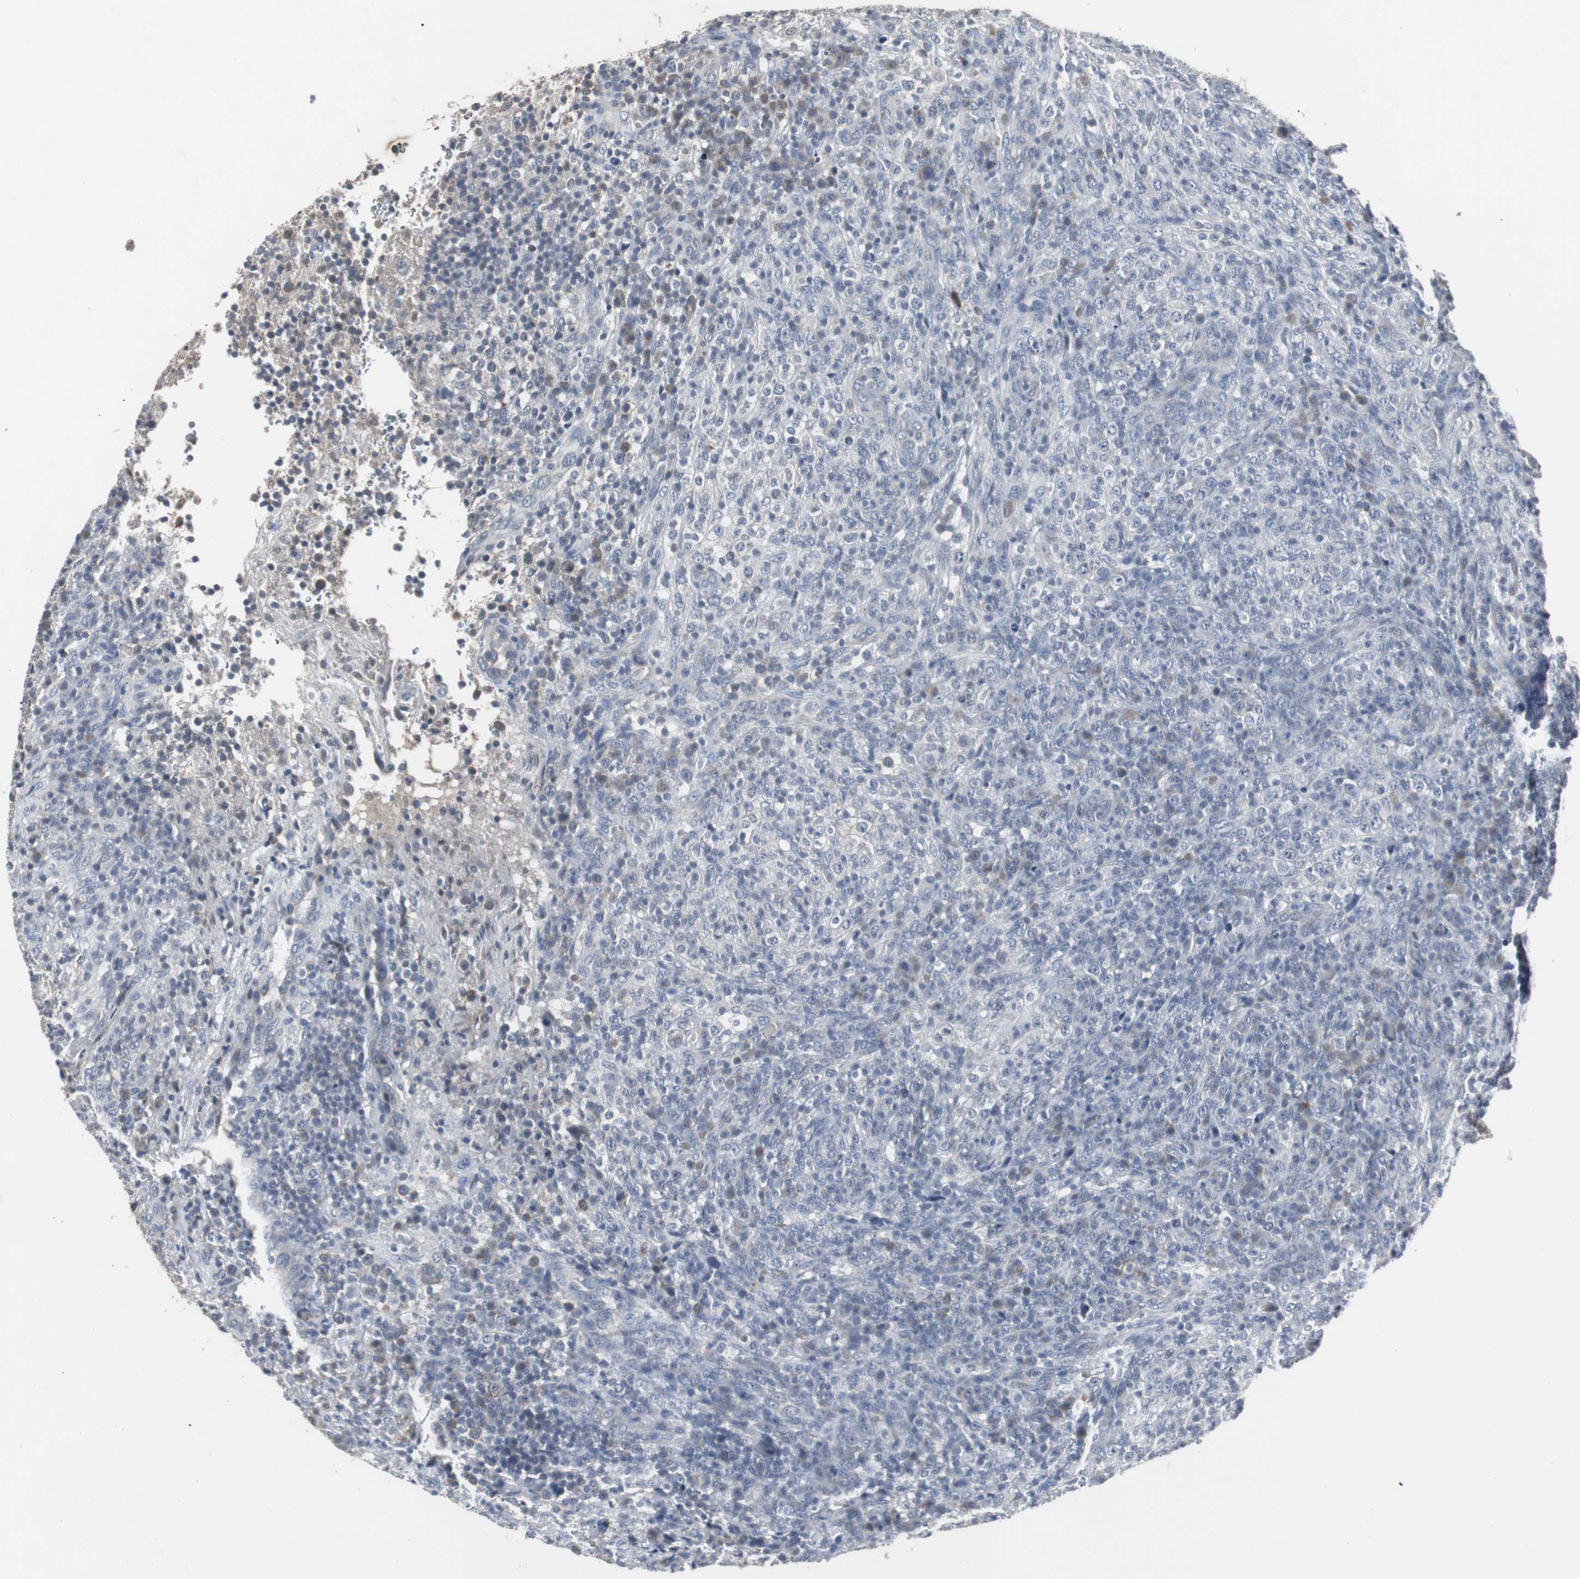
{"staining": {"intensity": "negative", "quantity": "none", "location": "none"}, "tissue": "lymphoma", "cell_type": "Tumor cells", "image_type": "cancer", "snomed": [{"axis": "morphology", "description": "Malignant lymphoma, non-Hodgkin's type, High grade"}, {"axis": "topography", "description": "Lymph node"}], "caption": "A photomicrograph of human high-grade malignant lymphoma, non-Hodgkin's type is negative for staining in tumor cells.", "gene": "ACAA1", "patient": {"sex": "female", "age": 76}}